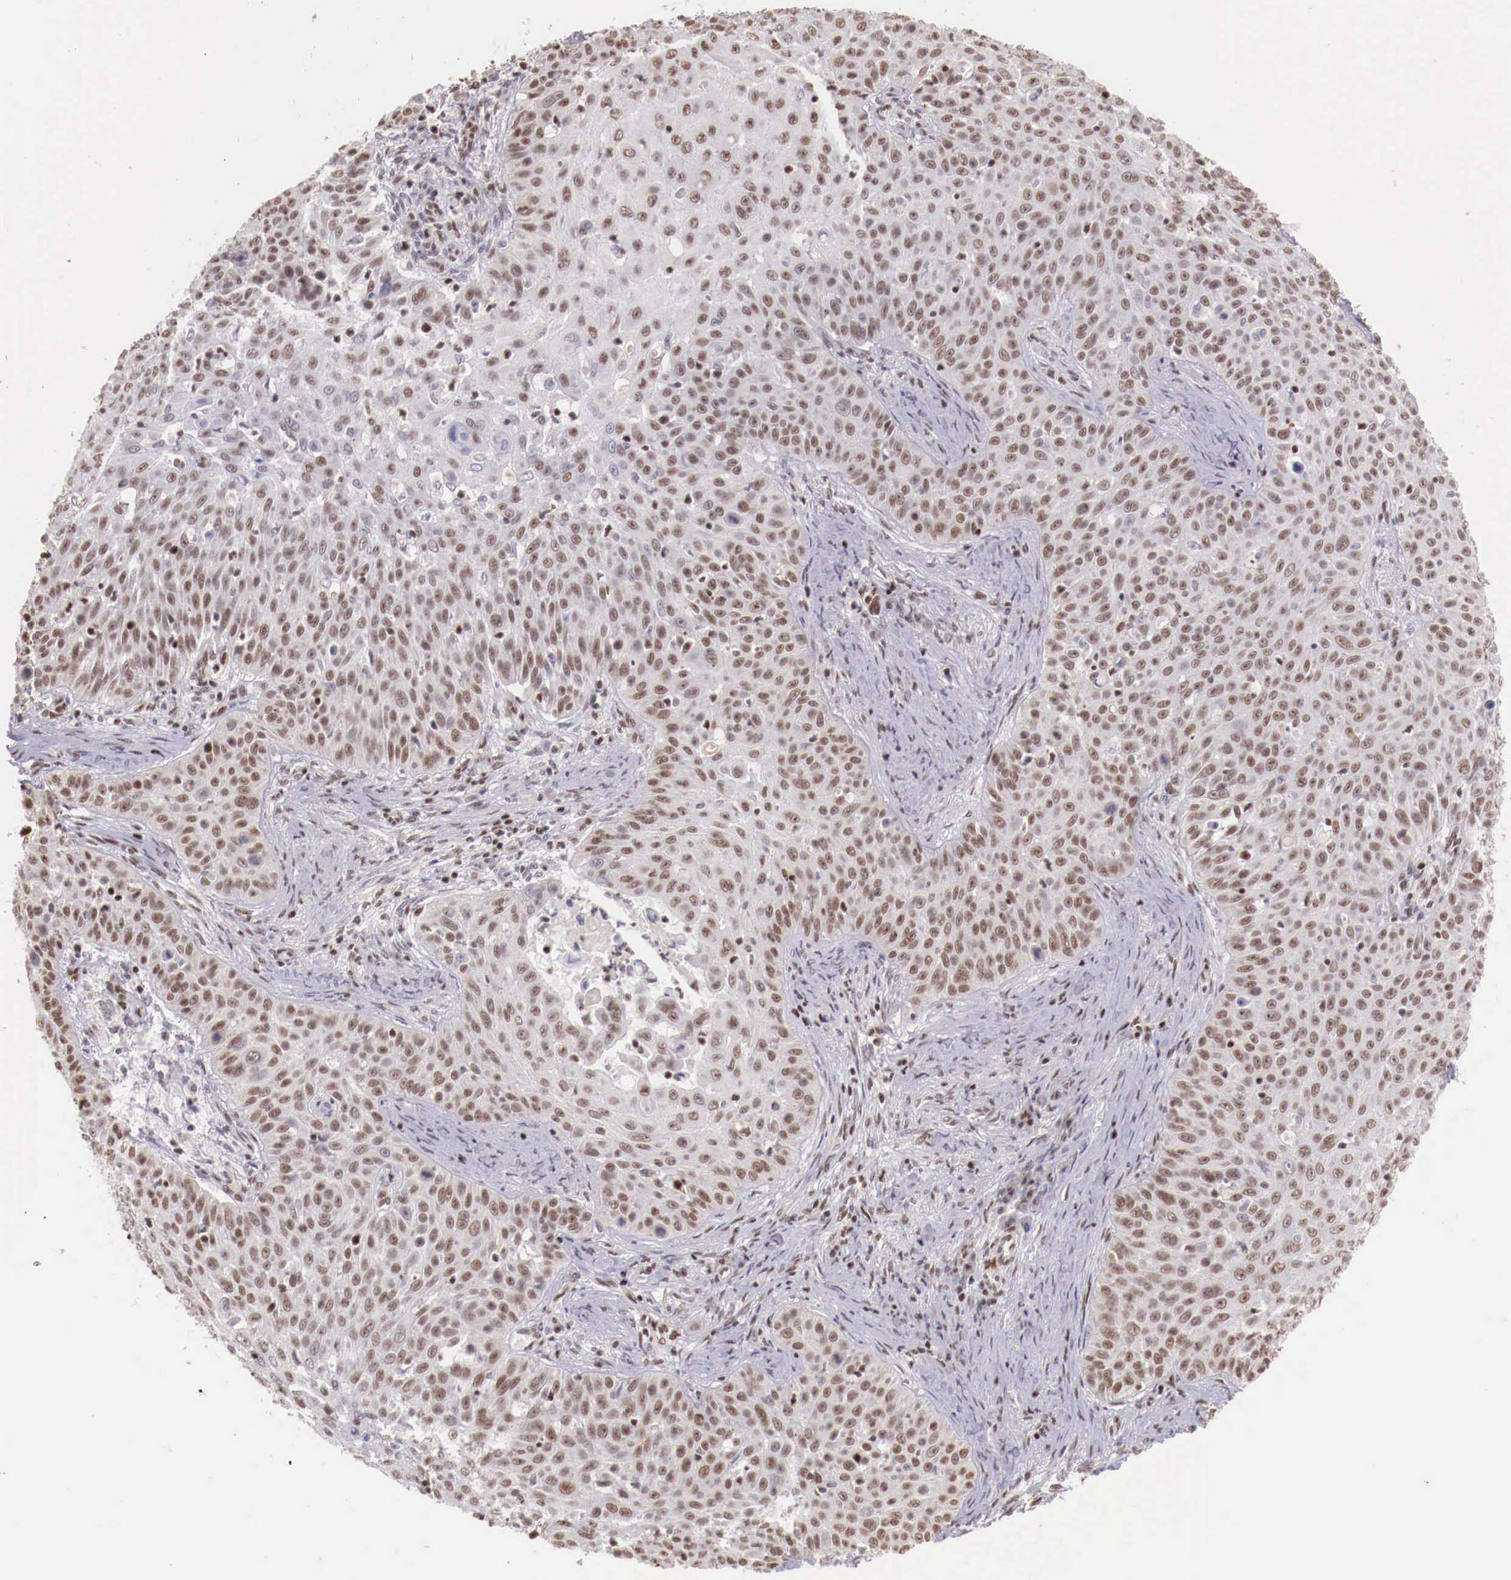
{"staining": {"intensity": "weak", "quantity": "25%-75%", "location": "nuclear"}, "tissue": "skin cancer", "cell_type": "Tumor cells", "image_type": "cancer", "snomed": [{"axis": "morphology", "description": "Squamous cell carcinoma, NOS"}, {"axis": "topography", "description": "Skin"}], "caption": "Approximately 25%-75% of tumor cells in human squamous cell carcinoma (skin) display weak nuclear protein expression as visualized by brown immunohistochemical staining.", "gene": "SP1", "patient": {"sex": "male", "age": 82}}